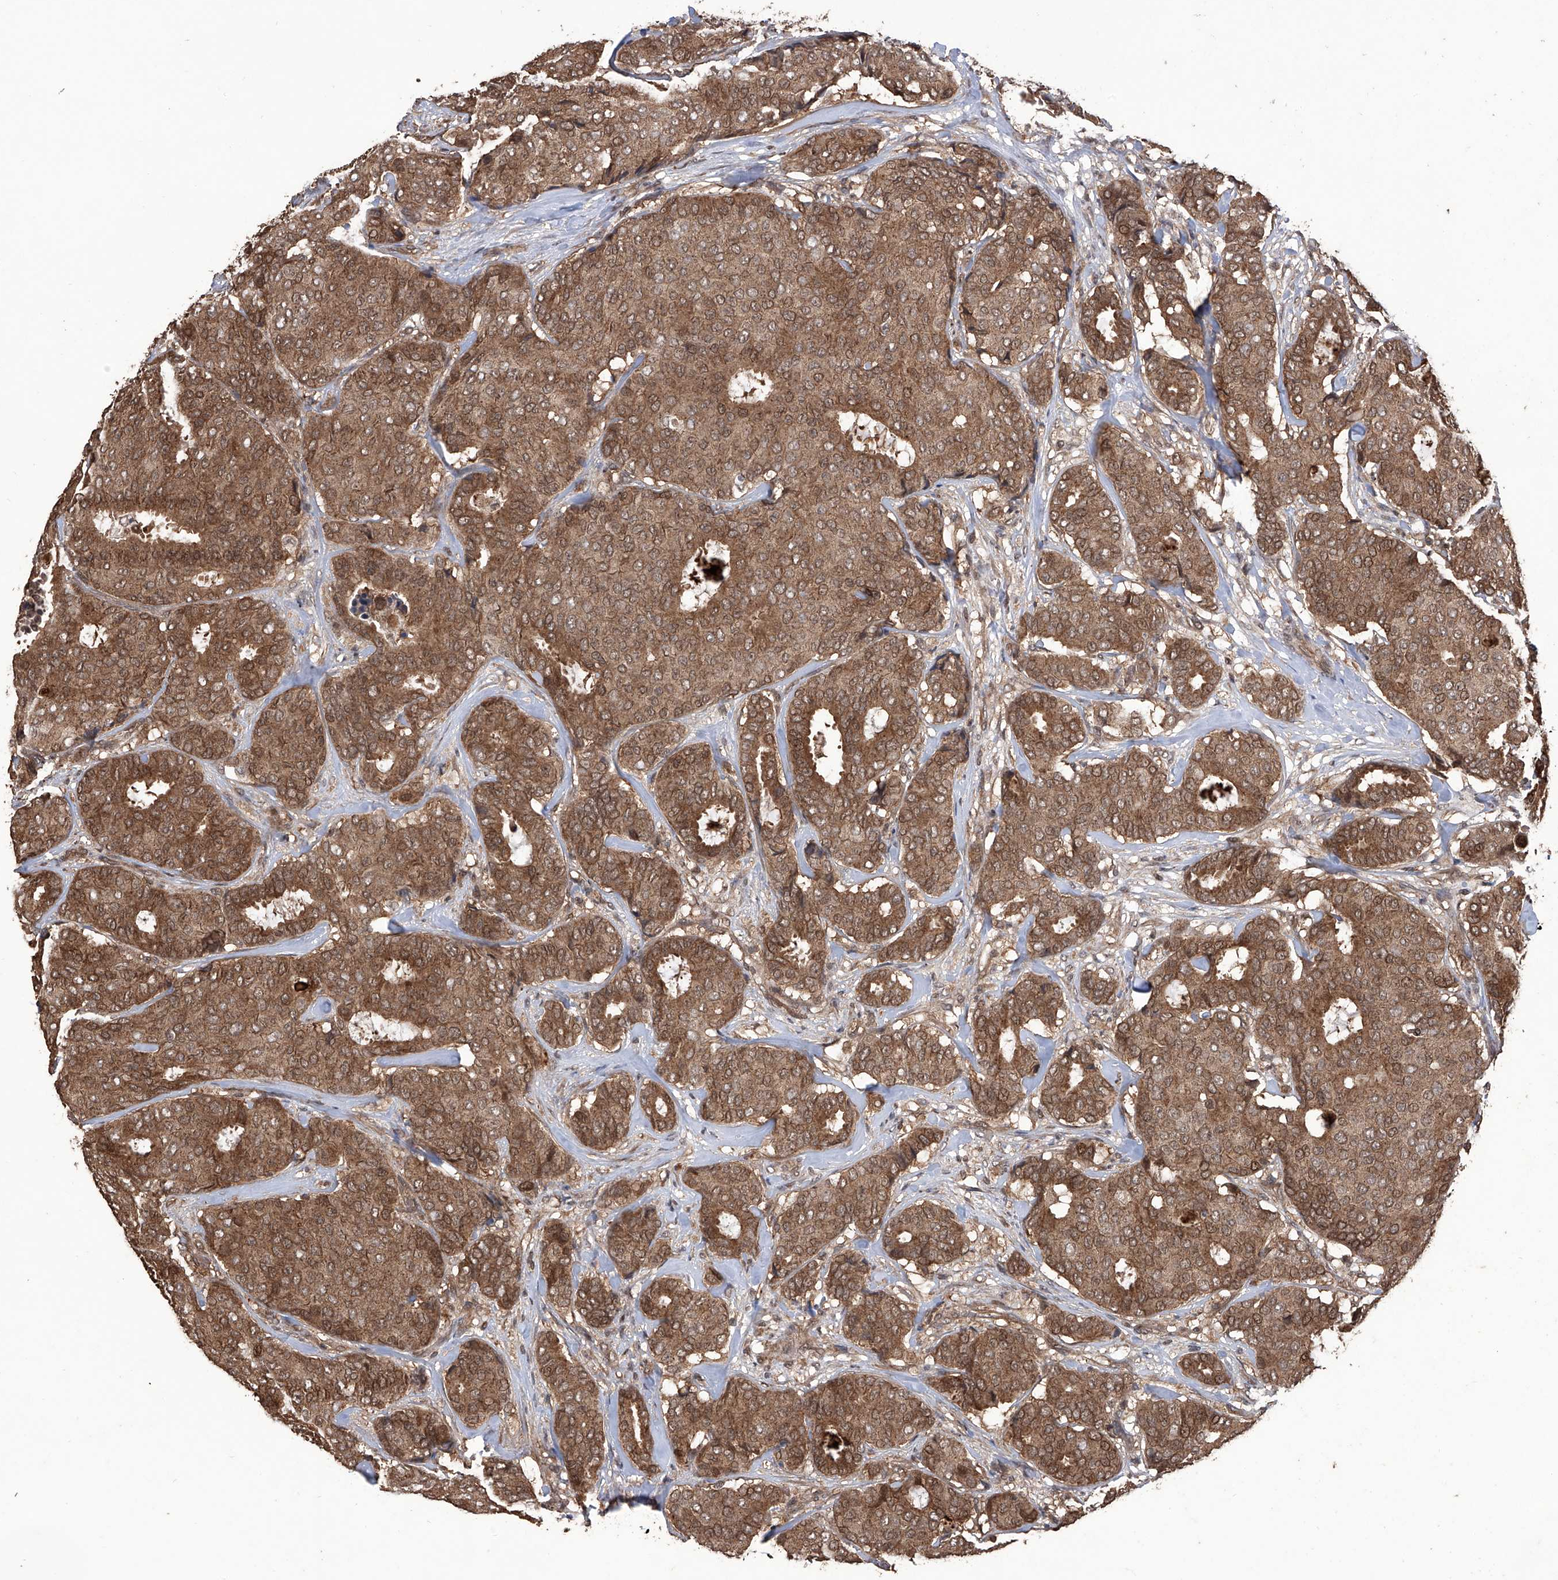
{"staining": {"intensity": "moderate", "quantity": ">75%", "location": "cytoplasmic/membranous,nuclear"}, "tissue": "breast cancer", "cell_type": "Tumor cells", "image_type": "cancer", "snomed": [{"axis": "morphology", "description": "Duct carcinoma"}, {"axis": "topography", "description": "Breast"}], "caption": "Immunohistochemistry (IHC) photomicrograph of breast invasive ductal carcinoma stained for a protein (brown), which exhibits medium levels of moderate cytoplasmic/membranous and nuclear staining in approximately >75% of tumor cells.", "gene": "LYSMD4", "patient": {"sex": "female", "age": 75}}